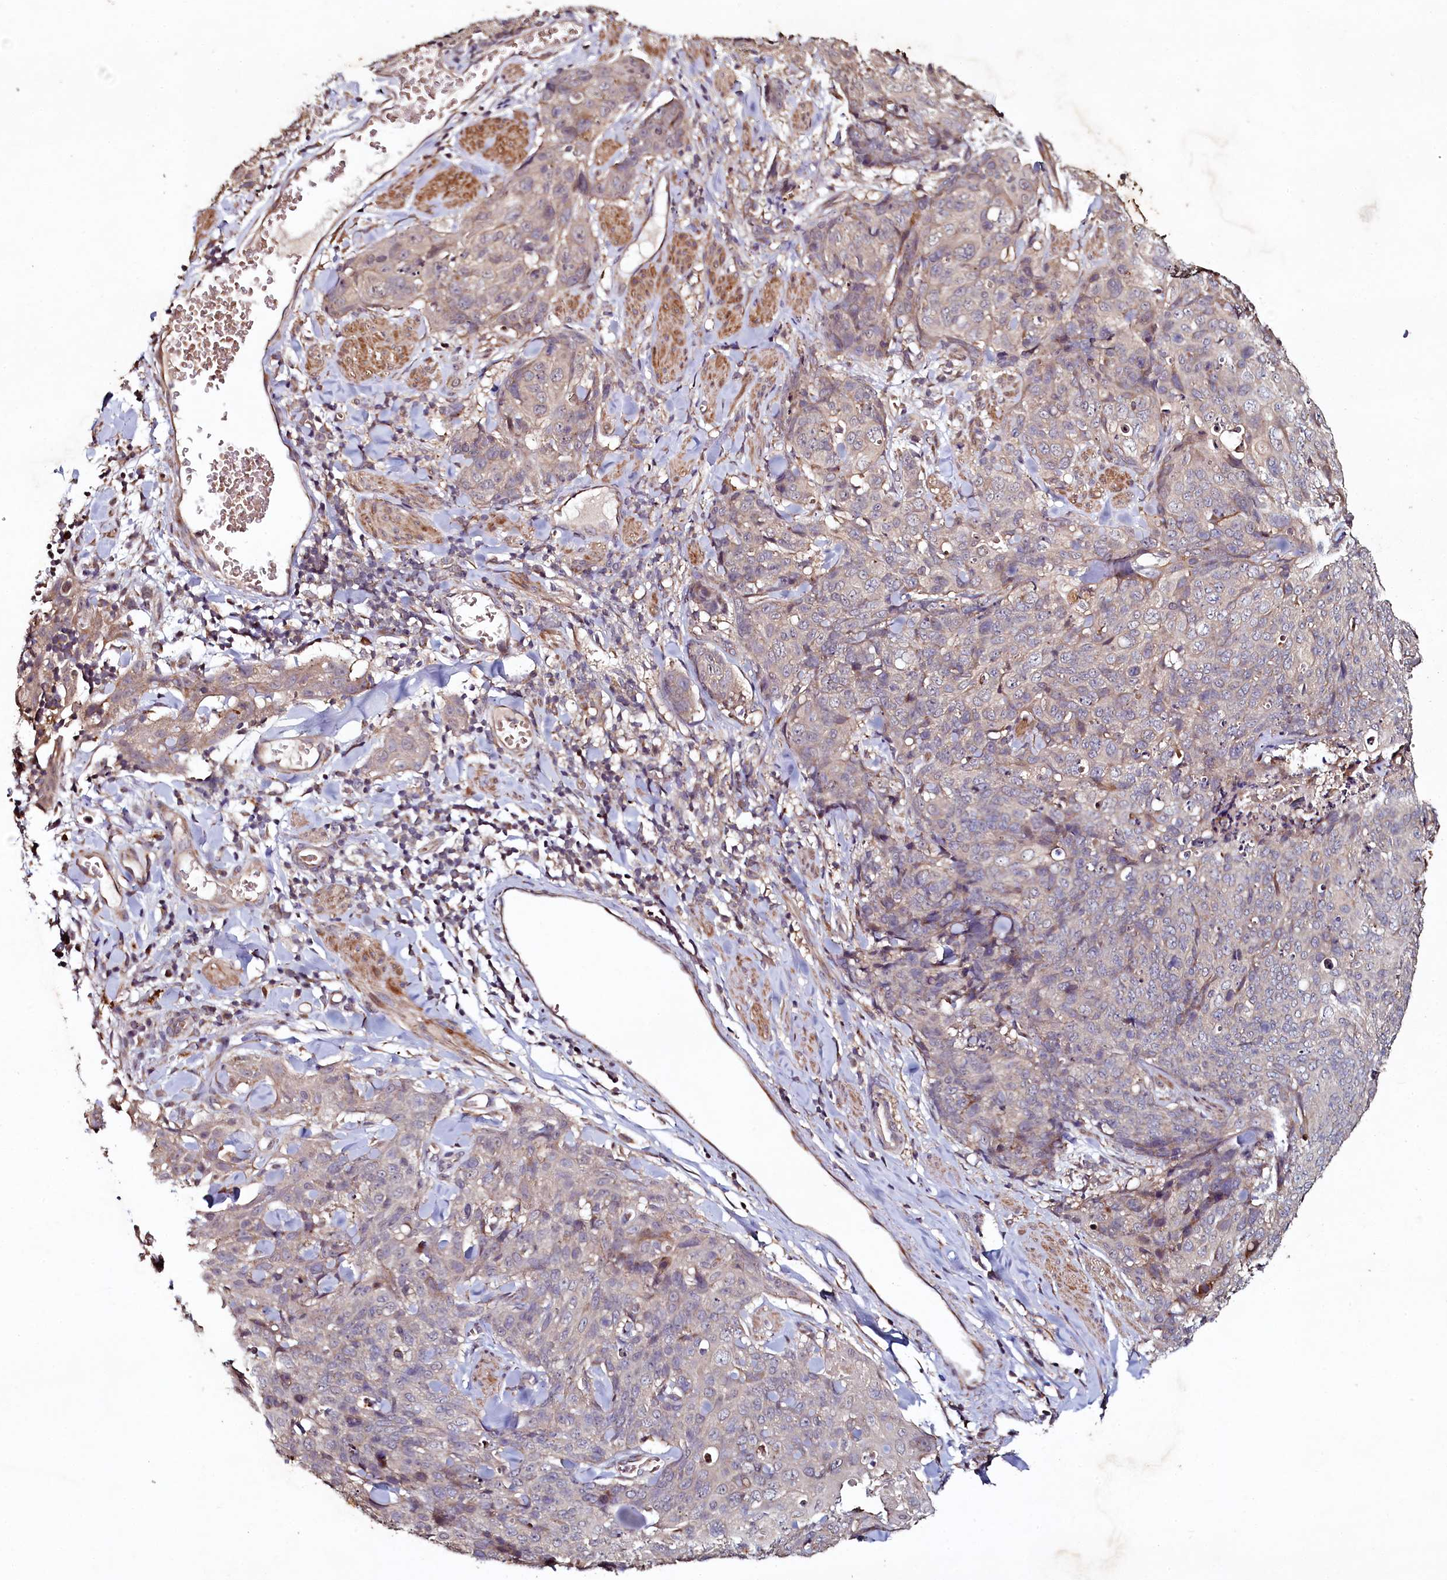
{"staining": {"intensity": "weak", "quantity": "25%-75%", "location": "cytoplasmic/membranous"}, "tissue": "skin cancer", "cell_type": "Tumor cells", "image_type": "cancer", "snomed": [{"axis": "morphology", "description": "Squamous cell carcinoma, NOS"}, {"axis": "topography", "description": "Skin"}, {"axis": "topography", "description": "Vulva"}], "caption": "IHC (DAB) staining of skin squamous cell carcinoma demonstrates weak cytoplasmic/membranous protein expression in approximately 25%-75% of tumor cells.", "gene": "SEC24C", "patient": {"sex": "female", "age": 85}}